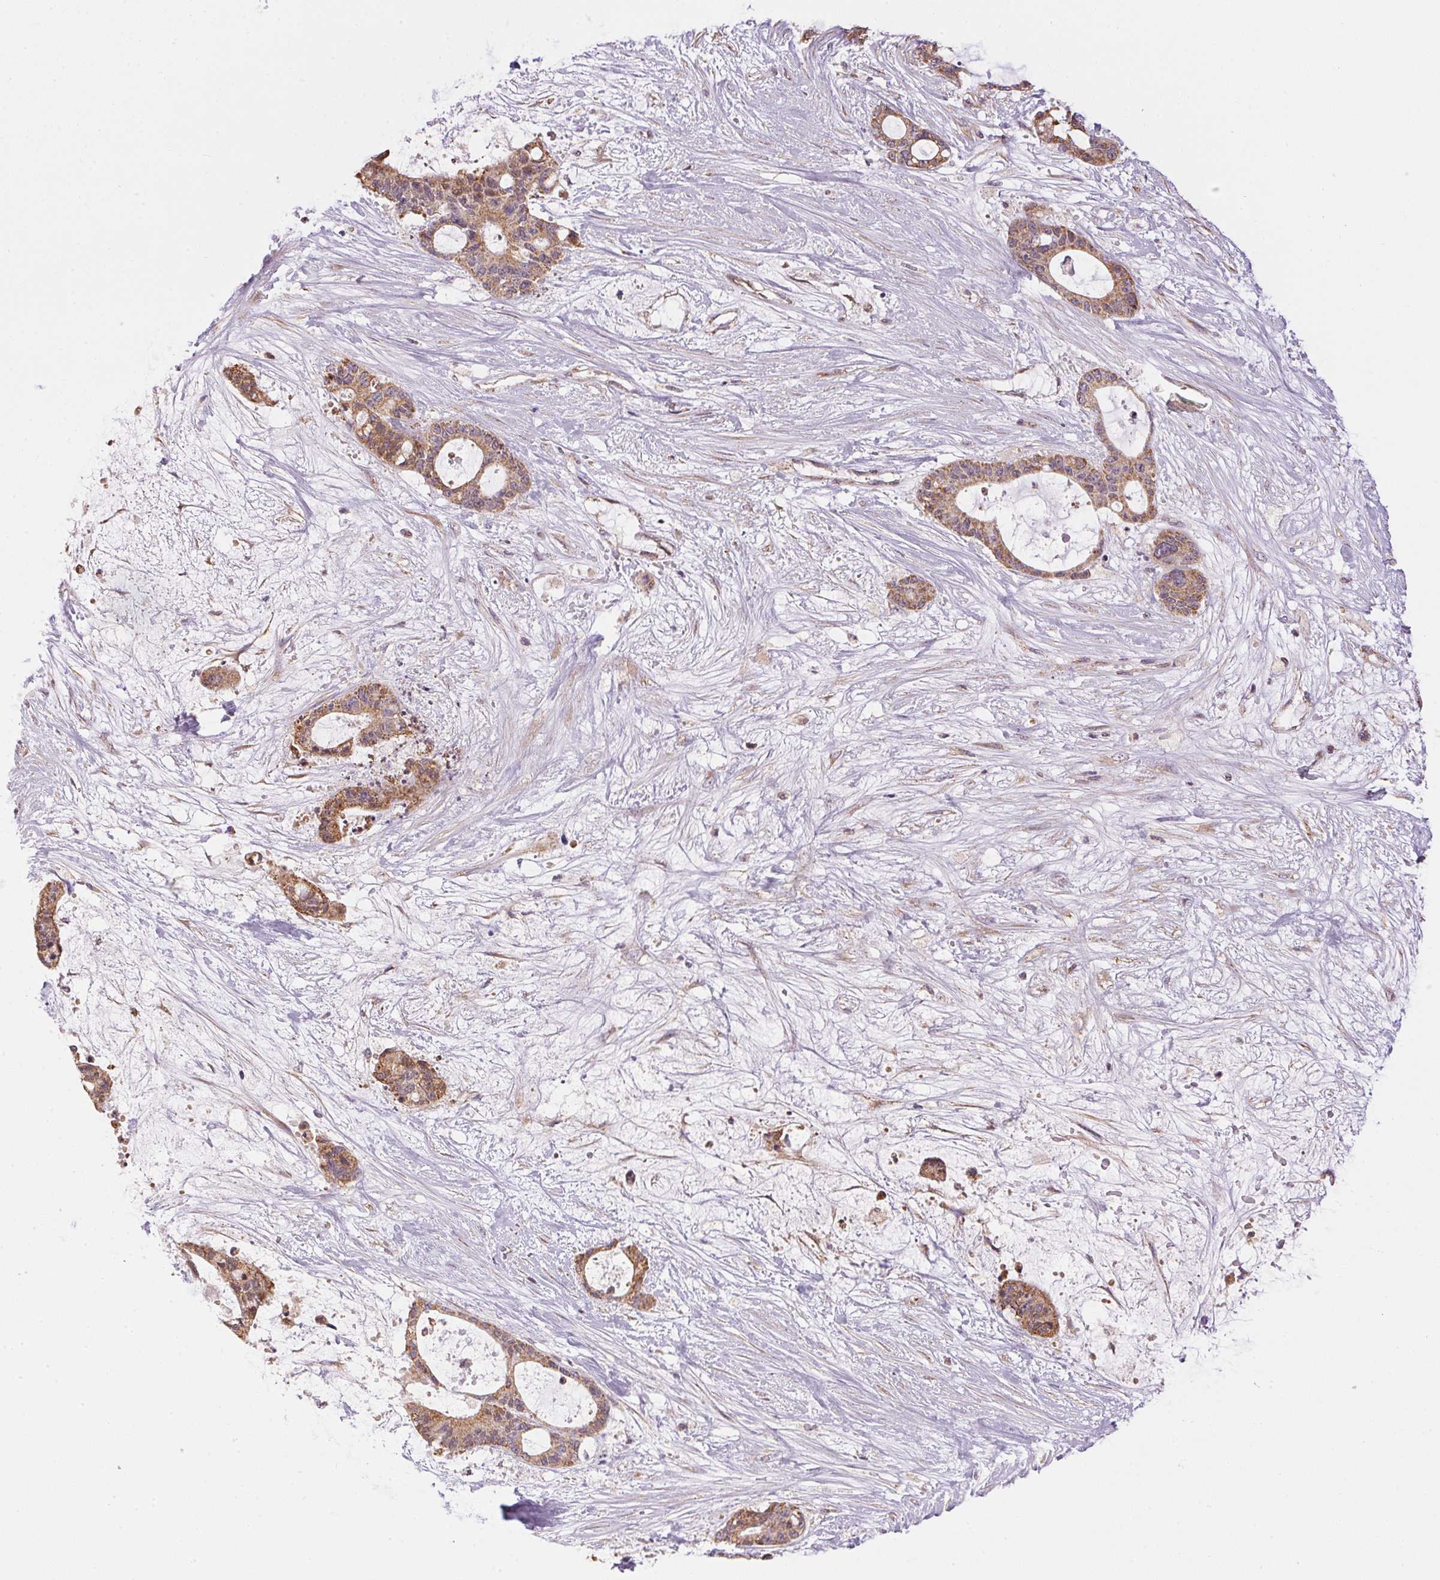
{"staining": {"intensity": "moderate", "quantity": "25%-75%", "location": "cytoplasmic/membranous"}, "tissue": "liver cancer", "cell_type": "Tumor cells", "image_type": "cancer", "snomed": [{"axis": "morphology", "description": "Normal tissue, NOS"}, {"axis": "morphology", "description": "Cholangiocarcinoma"}, {"axis": "topography", "description": "Liver"}, {"axis": "topography", "description": "Peripheral nerve tissue"}], "caption": "Immunohistochemistry (DAB (3,3'-diaminobenzidine)) staining of liver cancer (cholangiocarcinoma) shows moderate cytoplasmic/membranous protein positivity in approximately 25%-75% of tumor cells.", "gene": "SC5D", "patient": {"sex": "female", "age": 73}}